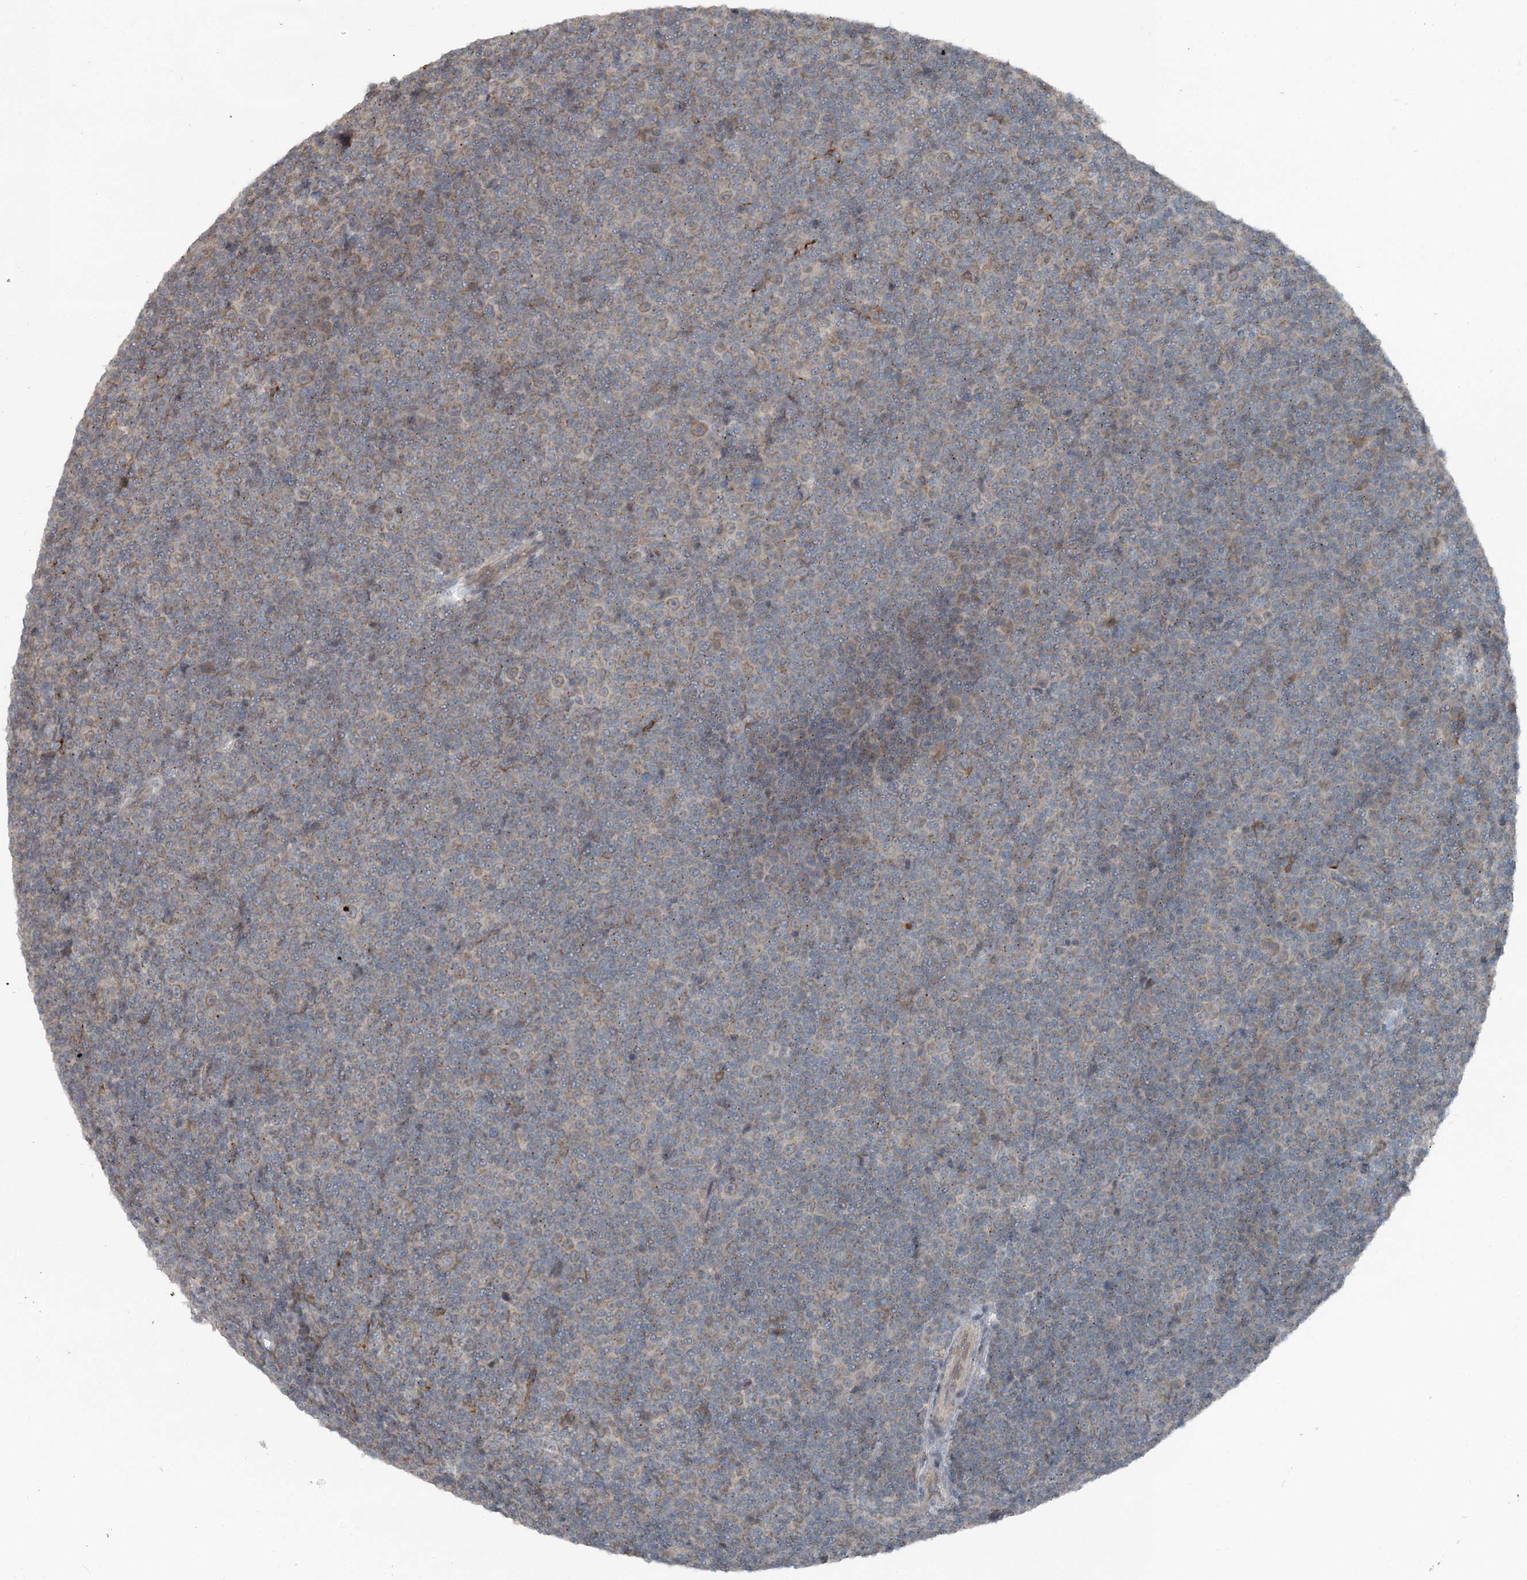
{"staining": {"intensity": "negative", "quantity": "none", "location": "none"}, "tissue": "lymphoma", "cell_type": "Tumor cells", "image_type": "cancer", "snomed": [{"axis": "morphology", "description": "Malignant lymphoma, non-Hodgkin's type, Low grade"}, {"axis": "topography", "description": "Lymph node"}], "caption": "Low-grade malignant lymphoma, non-Hodgkin's type was stained to show a protein in brown. There is no significant positivity in tumor cells. (Immunohistochemistry, brightfield microscopy, high magnification).", "gene": "SLC39A8", "patient": {"sex": "female", "age": 67}}